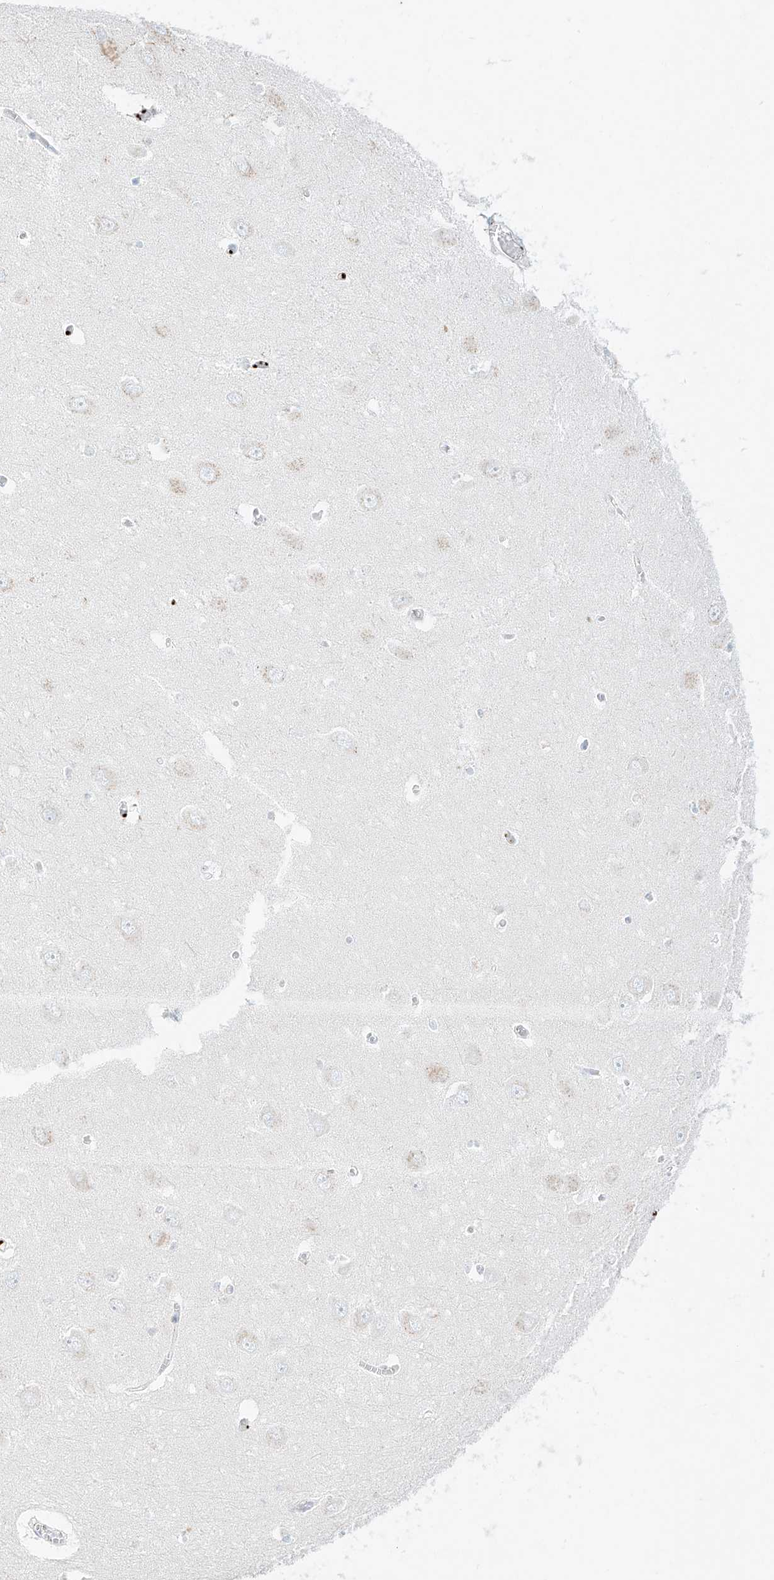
{"staining": {"intensity": "negative", "quantity": "none", "location": "none"}, "tissue": "hippocampus", "cell_type": "Glial cells", "image_type": "normal", "snomed": [{"axis": "morphology", "description": "Normal tissue, NOS"}, {"axis": "topography", "description": "Hippocampus"}], "caption": "This is an immunohistochemistry image of unremarkable hippocampus. There is no expression in glial cells.", "gene": "PLEK", "patient": {"sex": "male", "age": 70}}